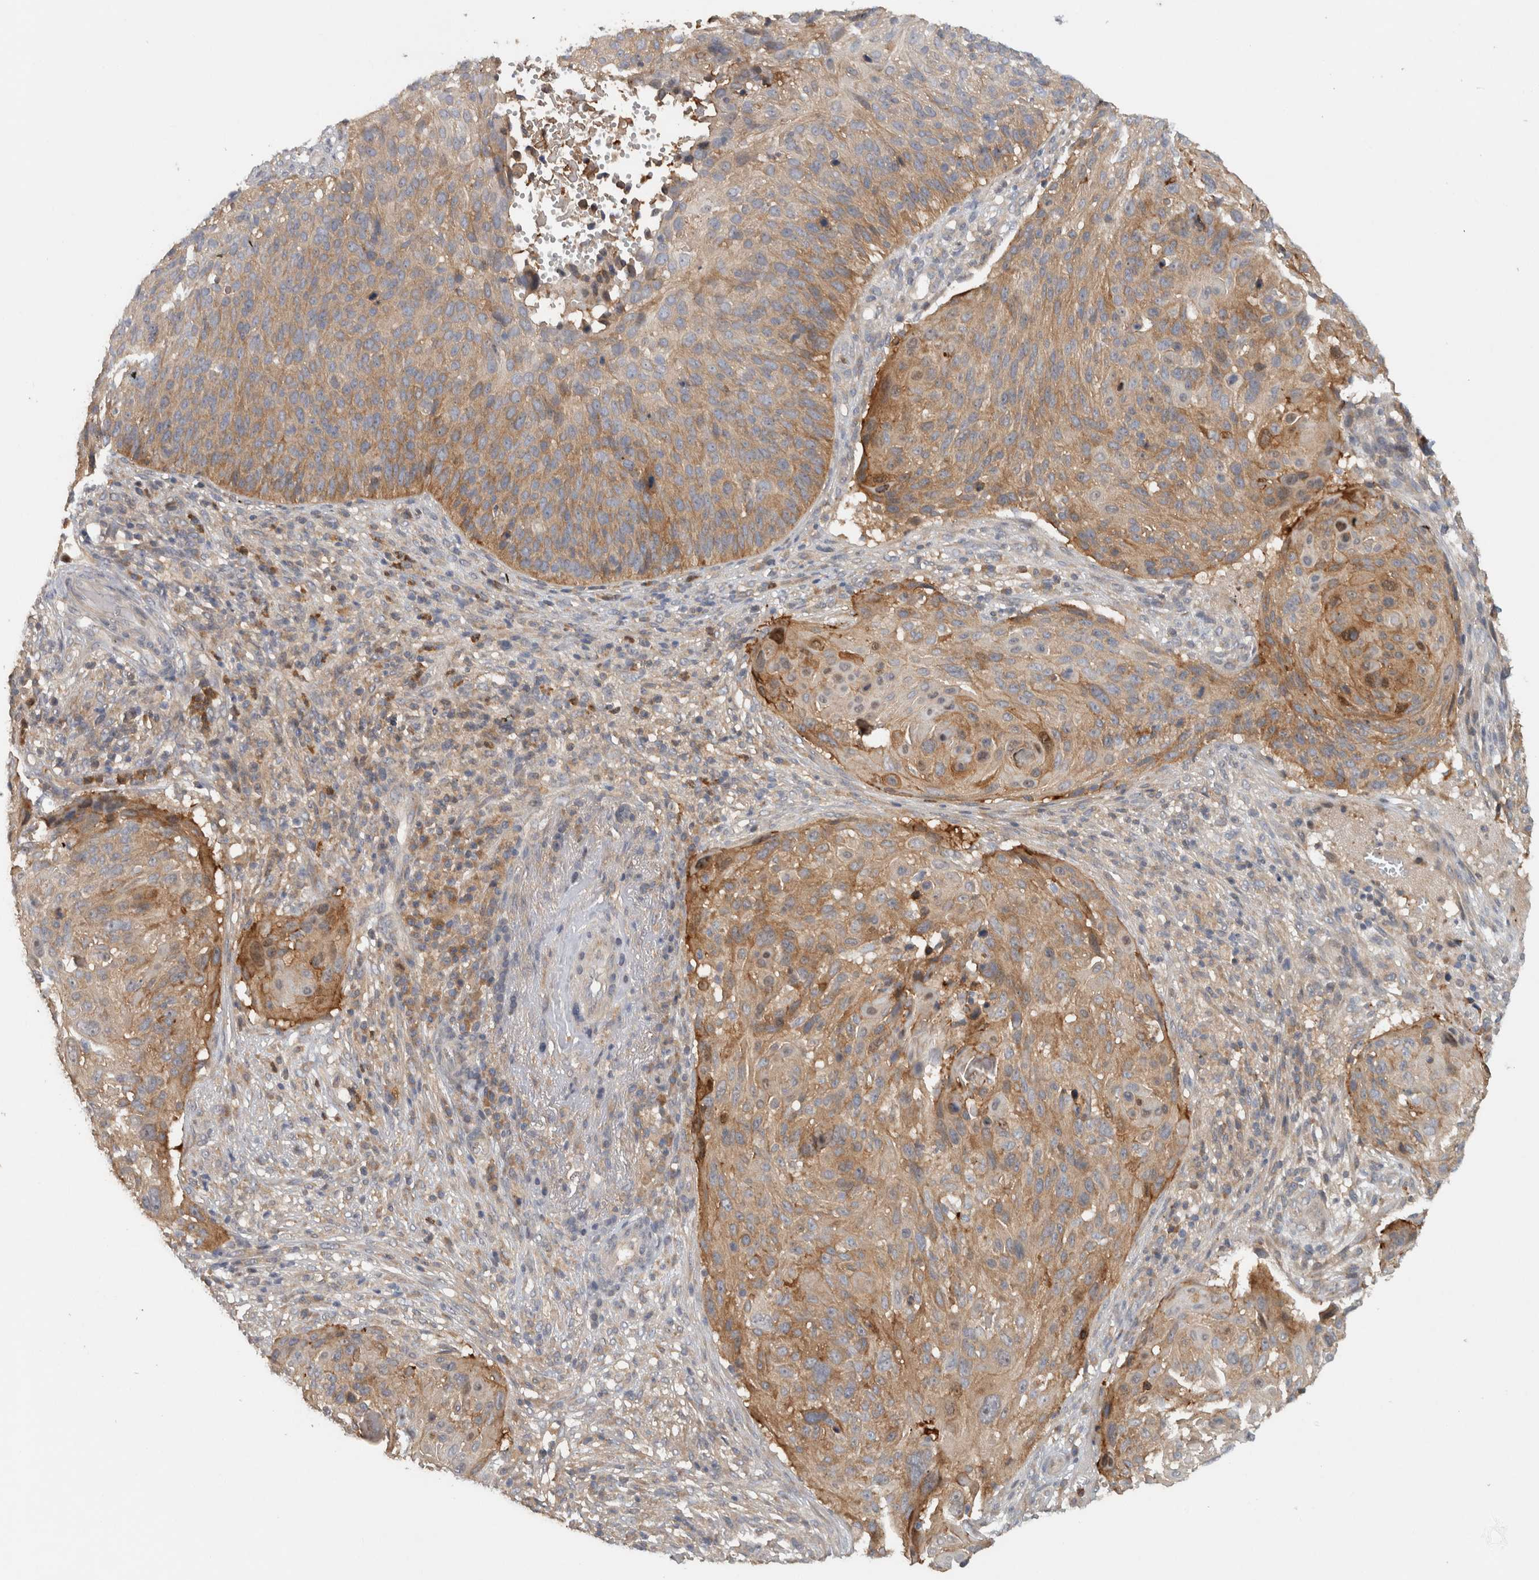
{"staining": {"intensity": "moderate", "quantity": "25%-75%", "location": "cytoplasmic/membranous"}, "tissue": "cervical cancer", "cell_type": "Tumor cells", "image_type": "cancer", "snomed": [{"axis": "morphology", "description": "Squamous cell carcinoma, NOS"}, {"axis": "topography", "description": "Cervix"}], "caption": "Cervical cancer tissue displays moderate cytoplasmic/membranous staining in about 25%-75% of tumor cells (DAB IHC with brightfield microscopy, high magnification).", "gene": "VEPH1", "patient": {"sex": "female", "age": 74}}